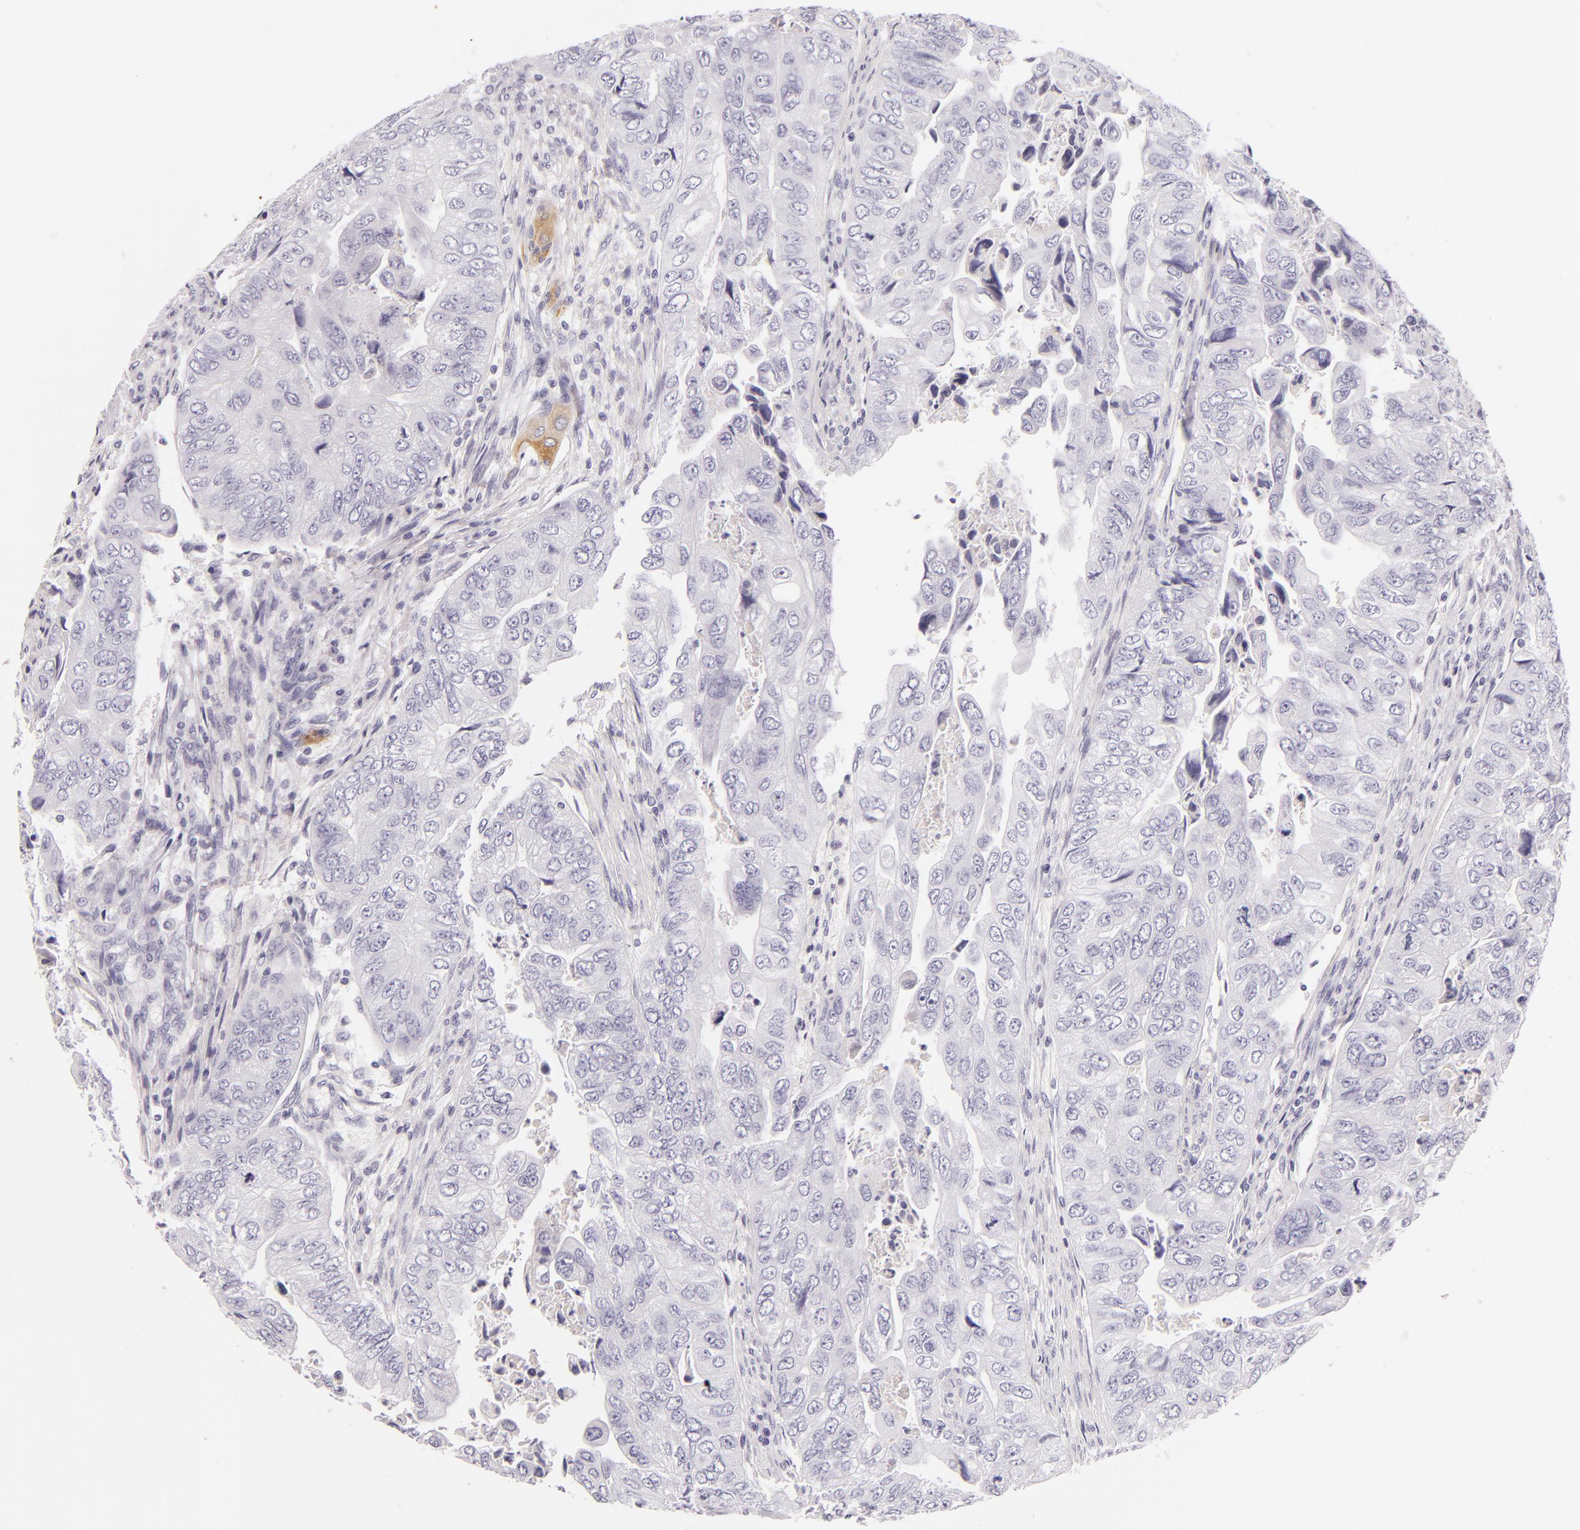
{"staining": {"intensity": "negative", "quantity": "none", "location": "none"}, "tissue": "colorectal cancer", "cell_type": "Tumor cells", "image_type": "cancer", "snomed": [{"axis": "morphology", "description": "Adenocarcinoma, NOS"}, {"axis": "topography", "description": "Colon"}], "caption": "Colorectal cancer (adenocarcinoma) was stained to show a protein in brown. There is no significant positivity in tumor cells.", "gene": "INA", "patient": {"sex": "female", "age": 11}}